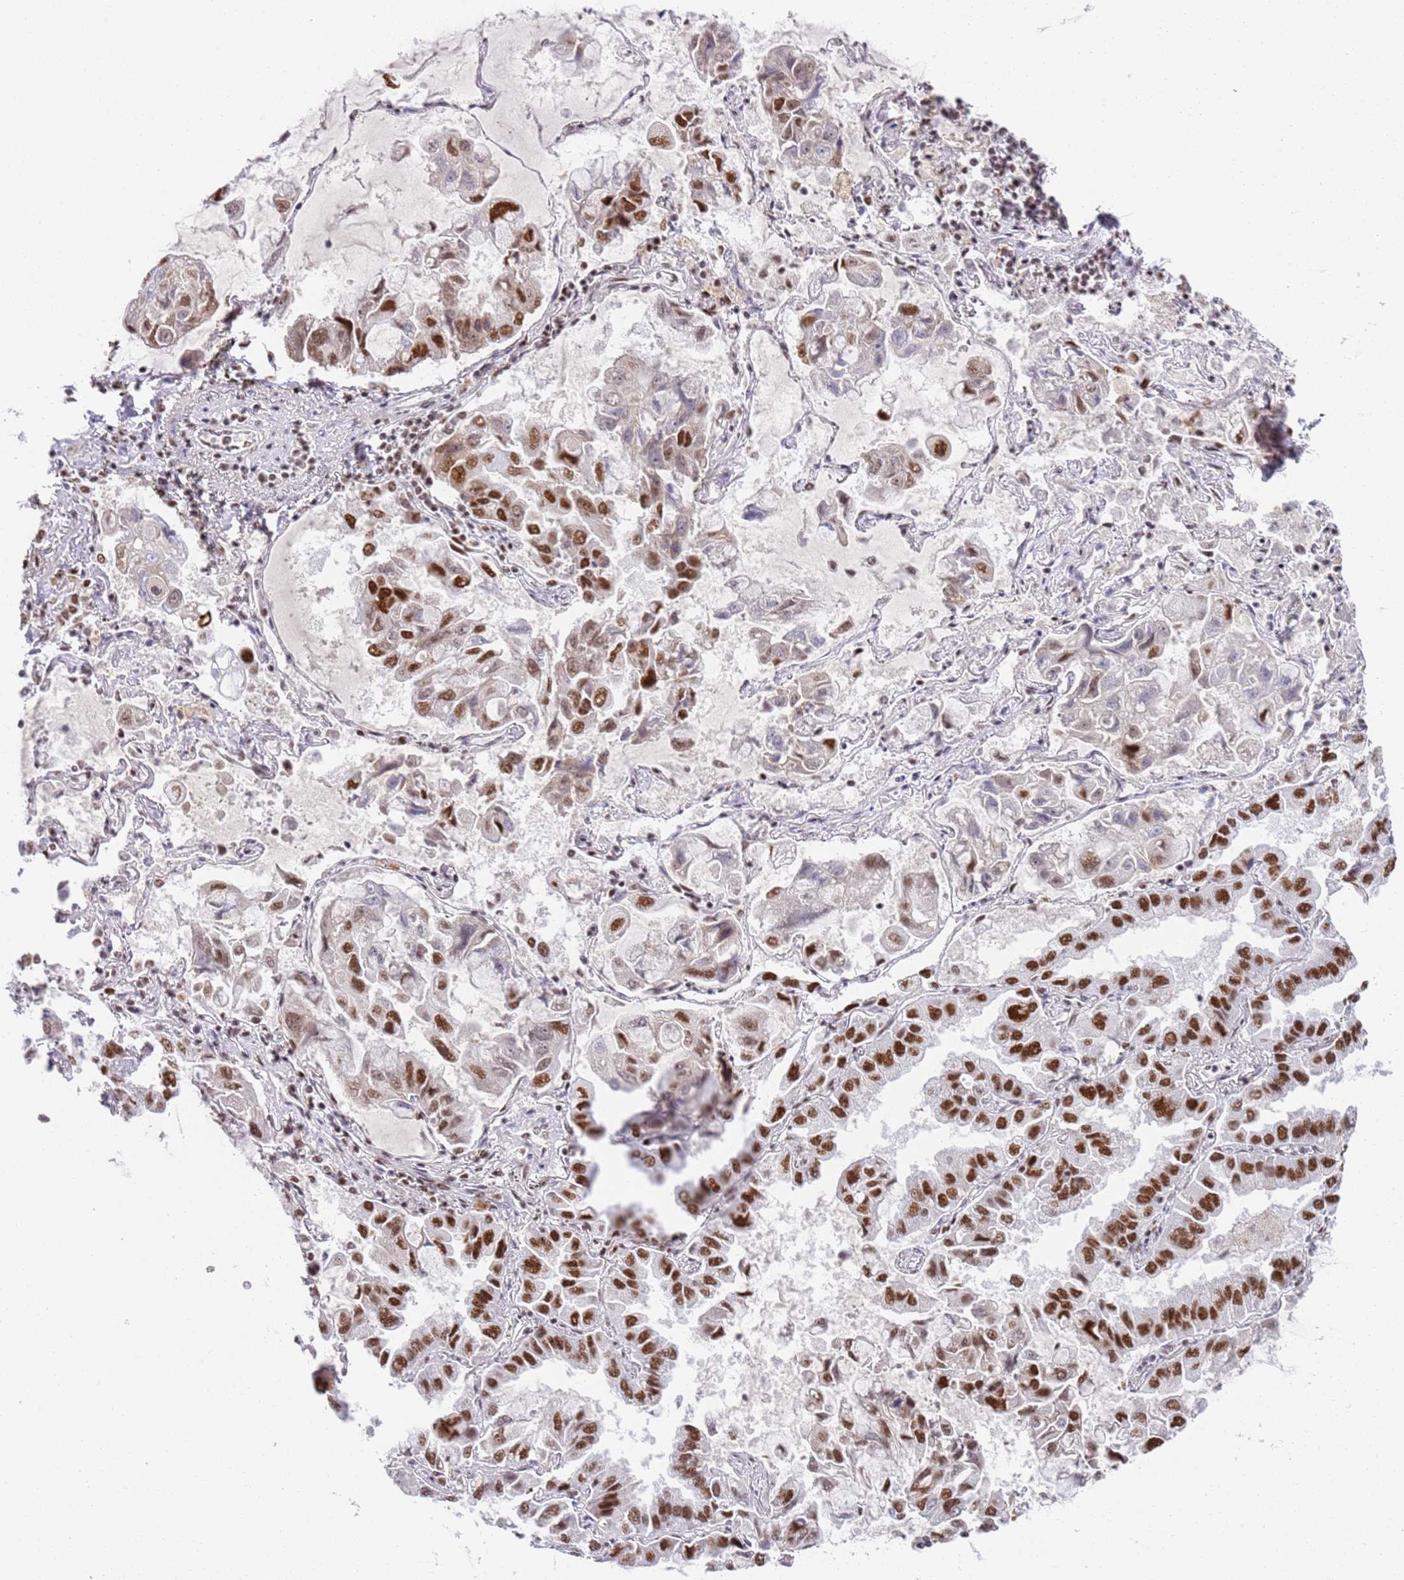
{"staining": {"intensity": "strong", "quantity": ">75%", "location": "nuclear"}, "tissue": "lung cancer", "cell_type": "Tumor cells", "image_type": "cancer", "snomed": [{"axis": "morphology", "description": "Adenocarcinoma, NOS"}, {"axis": "topography", "description": "Lung"}], "caption": "Tumor cells display high levels of strong nuclear positivity in about >75% of cells in adenocarcinoma (lung).", "gene": "AKAP8L", "patient": {"sex": "male", "age": 64}}